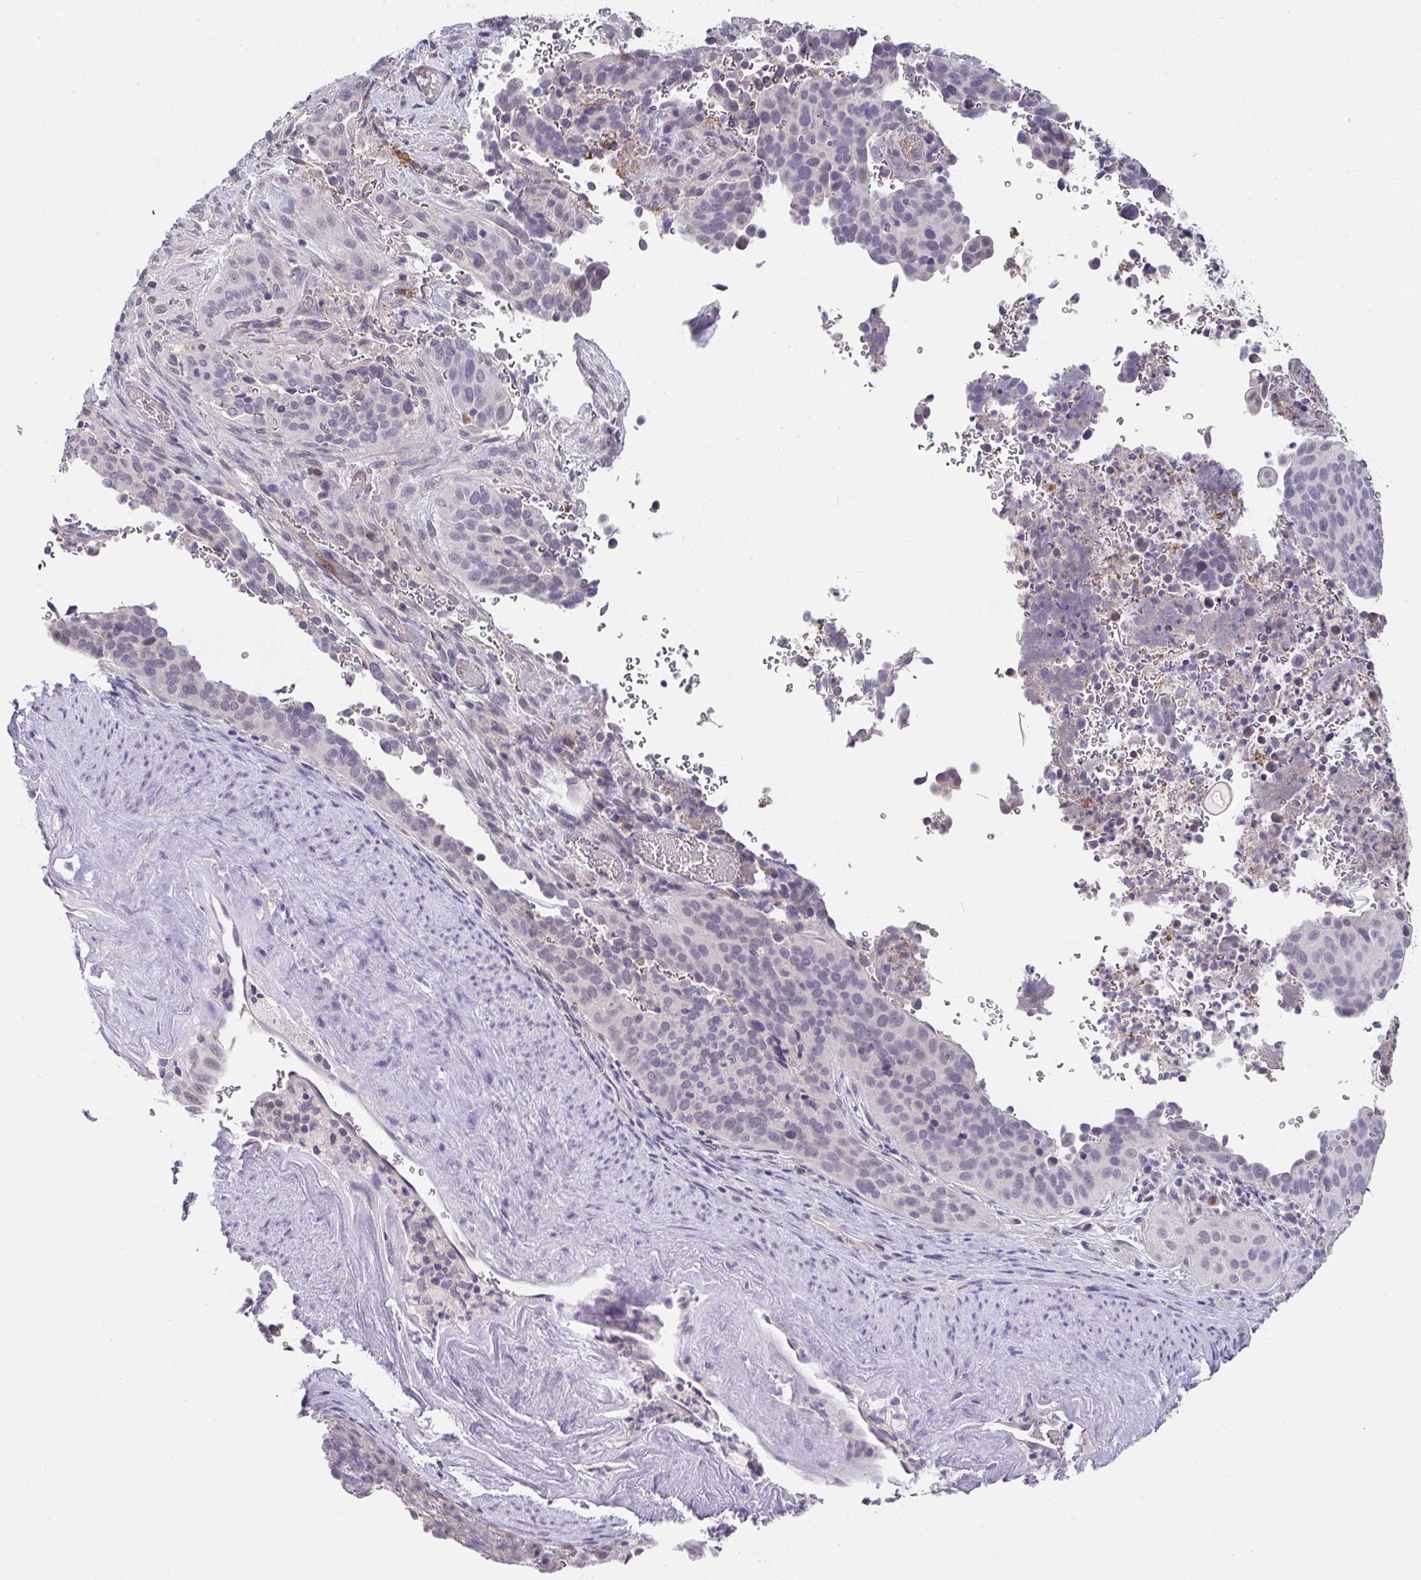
{"staining": {"intensity": "negative", "quantity": "none", "location": "none"}, "tissue": "cervical cancer", "cell_type": "Tumor cells", "image_type": "cancer", "snomed": [{"axis": "morphology", "description": "Squamous cell carcinoma, NOS"}, {"axis": "topography", "description": "Cervix"}], "caption": "Immunohistochemical staining of cervical squamous cell carcinoma demonstrates no significant staining in tumor cells.", "gene": "GLTPD2", "patient": {"sex": "female", "age": 38}}